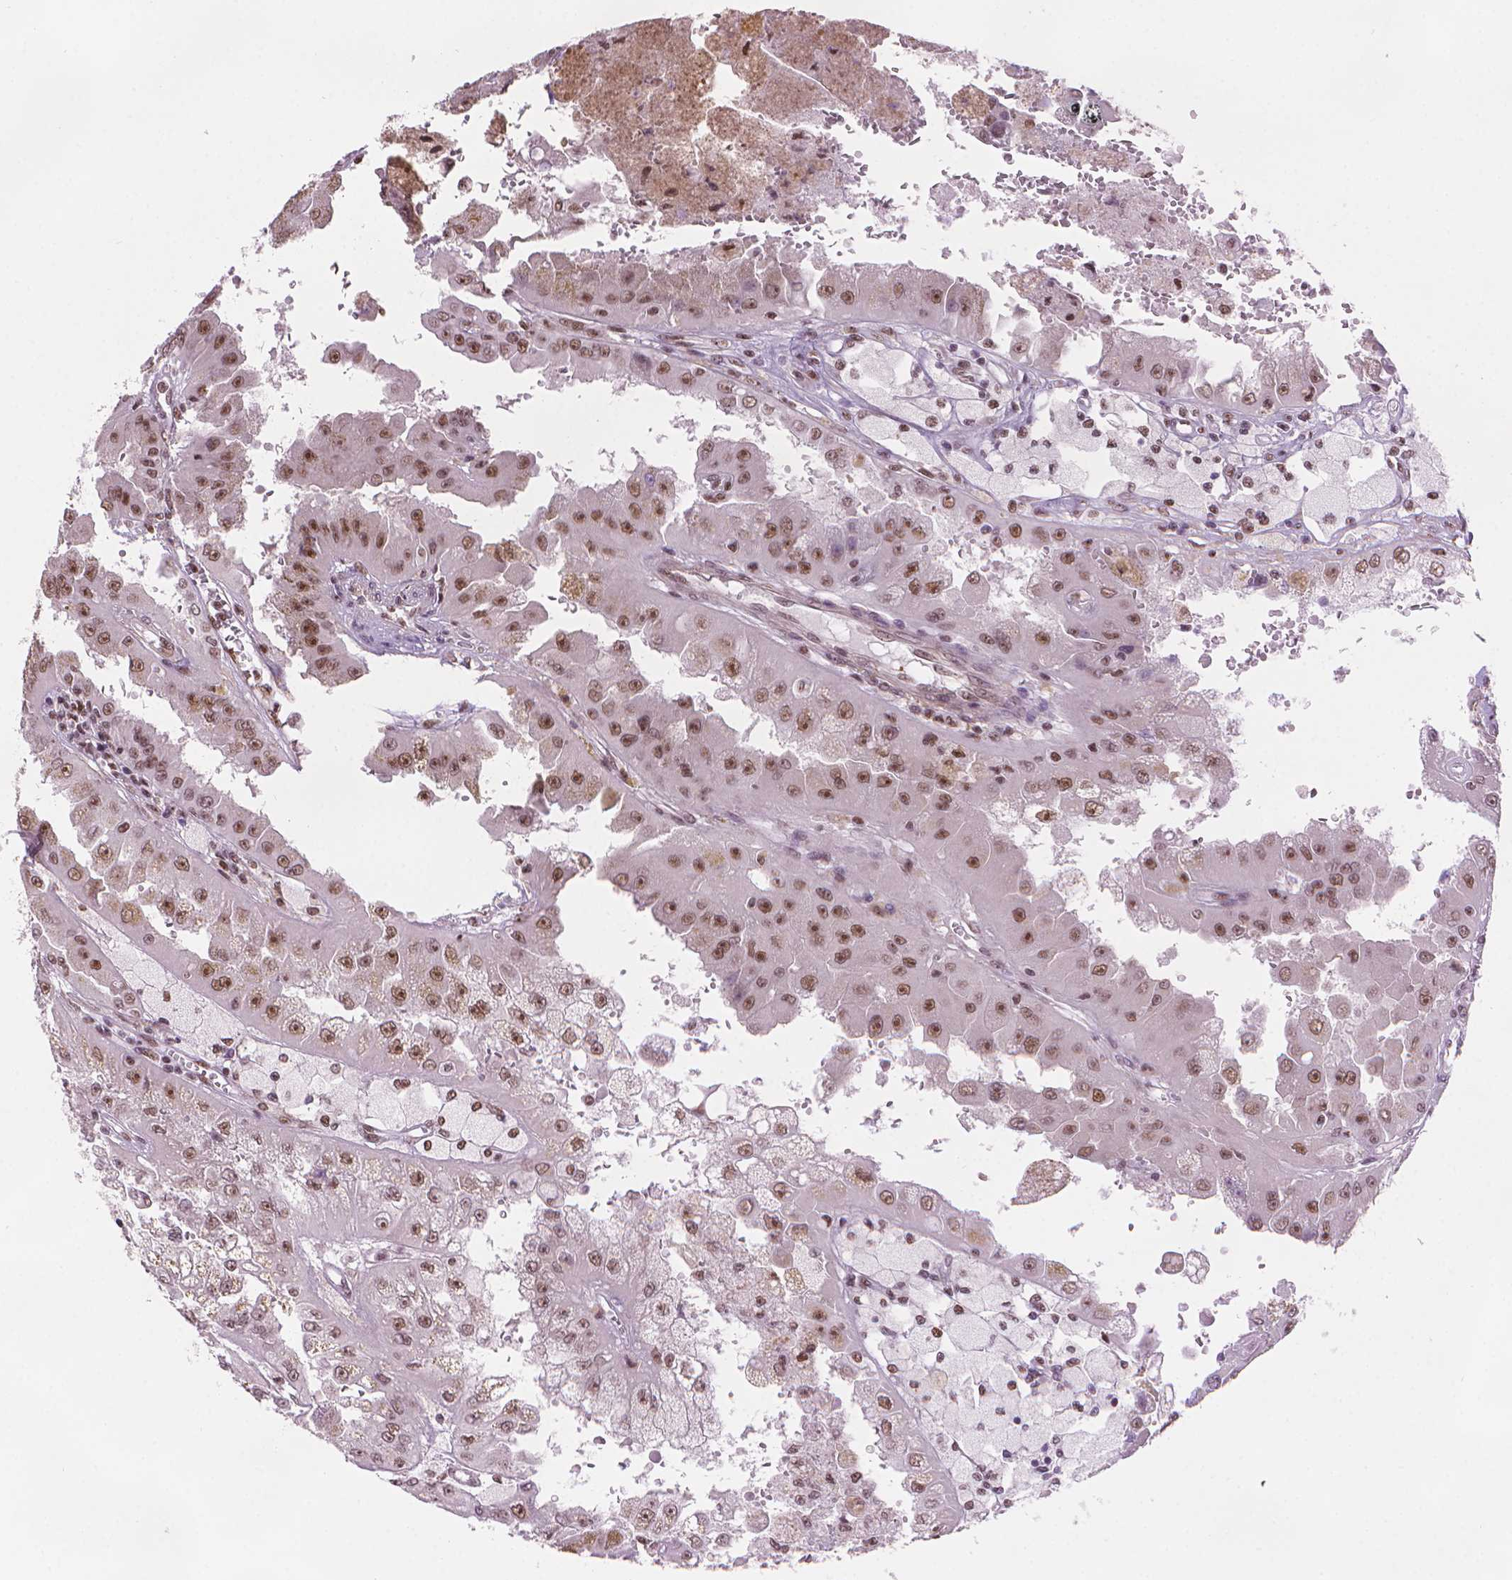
{"staining": {"intensity": "moderate", "quantity": ">75%", "location": "nuclear"}, "tissue": "renal cancer", "cell_type": "Tumor cells", "image_type": "cancer", "snomed": [{"axis": "morphology", "description": "Adenocarcinoma, NOS"}, {"axis": "topography", "description": "Kidney"}], "caption": "IHC histopathology image of neoplastic tissue: human renal adenocarcinoma stained using immunohistochemistry (IHC) displays medium levels of moderate protein expression localized specifically in the nuclear of tumor cells, appearing as a nuclear brown color.", "gene": "UBN1", "patient": {"sex": "male", "age": 58}}